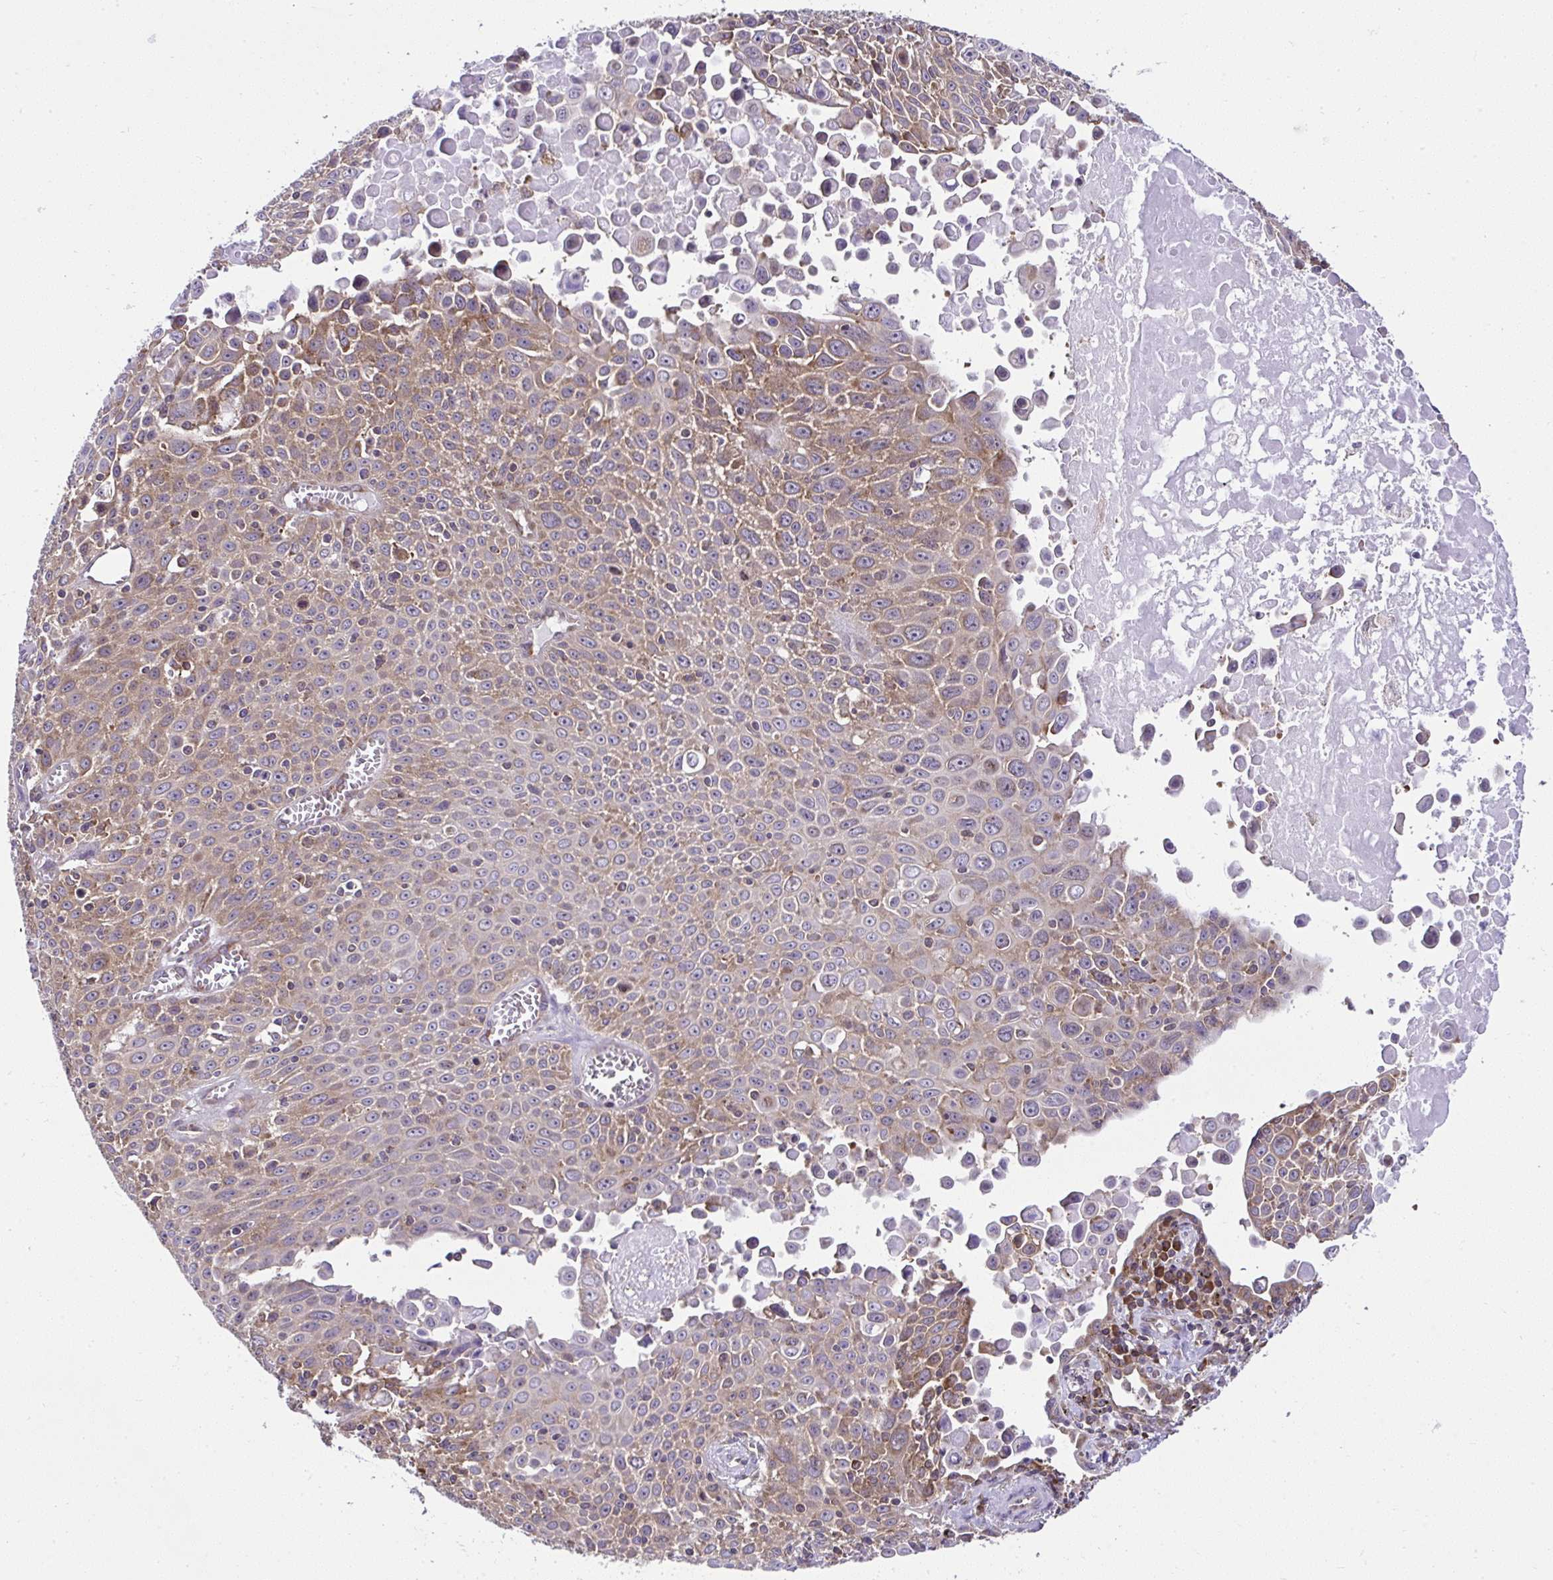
{"staining": {"intensity": "weak", "quantity": "25%-75%", "location": "cytoplasmic/membranous"}, "tissue": "lung cancer", "cell_type": "Tumor cells", "image_type": "cancer", "snomed": [{"axis": "morphology", "description": "Squamous cell carcinoma, NOS"}, {"axis": "morphology", "description": "Squamous cell carcinoma, metastatic, NOS"}, {"axis": "topography", "description": "Lymph node"}, {"axis": "topography", "description": "Lung"}], "caption": "There is low levels of weak cytoplasmic/membranous staining in tumor cells of lung metastatic squamous cell carcinoma, as demonstrated by immunohistochemical staining (brown color).", "gene": "RPS7", "patient": {"sex": "female", "age": 62}}